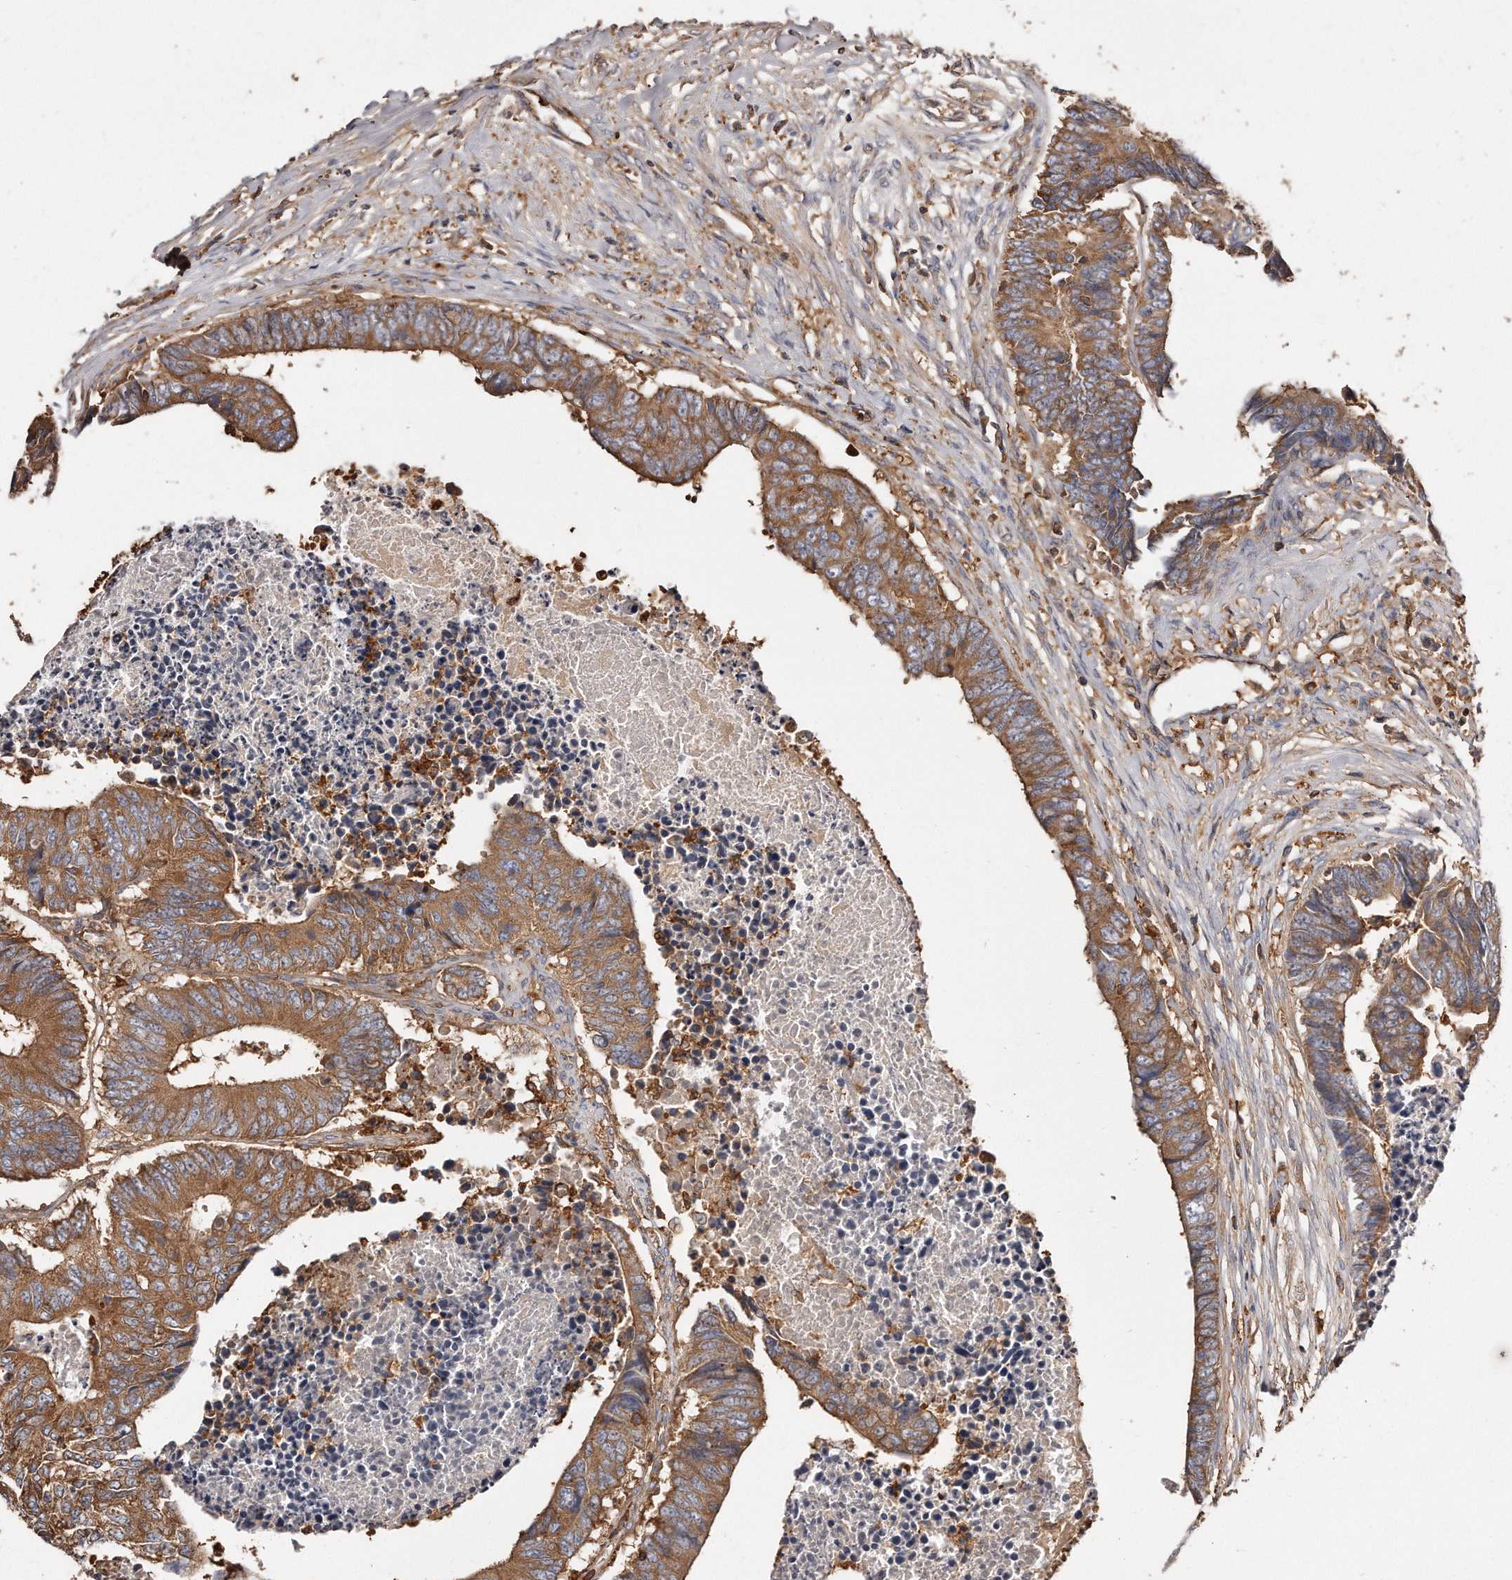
{"staining": {"intensity": "moderate", "quantity": ">75%", "location": "cytoplasmic/membranous"}, "tissue": "colorectal cancer", "cell_type": "Tumor cells", "image_type": "cancer", "snomed": [{"axis": "morphology", "description": "Adenocarcinoma, NOS"}, {"axis": "topography", "description": "Rectum"}], "caption": "Protein expression analysis of colorectal adenocarcinoma shows moderate cytoplasmic/membranous staining in approximately >75% of tumor cells. Using DAB (brown) and hematoxylin (blue) stains, captured at high magnification using brightfield microscopy.", "gene": "CAP1", "patient": {"sex": "male", "age": 84}}